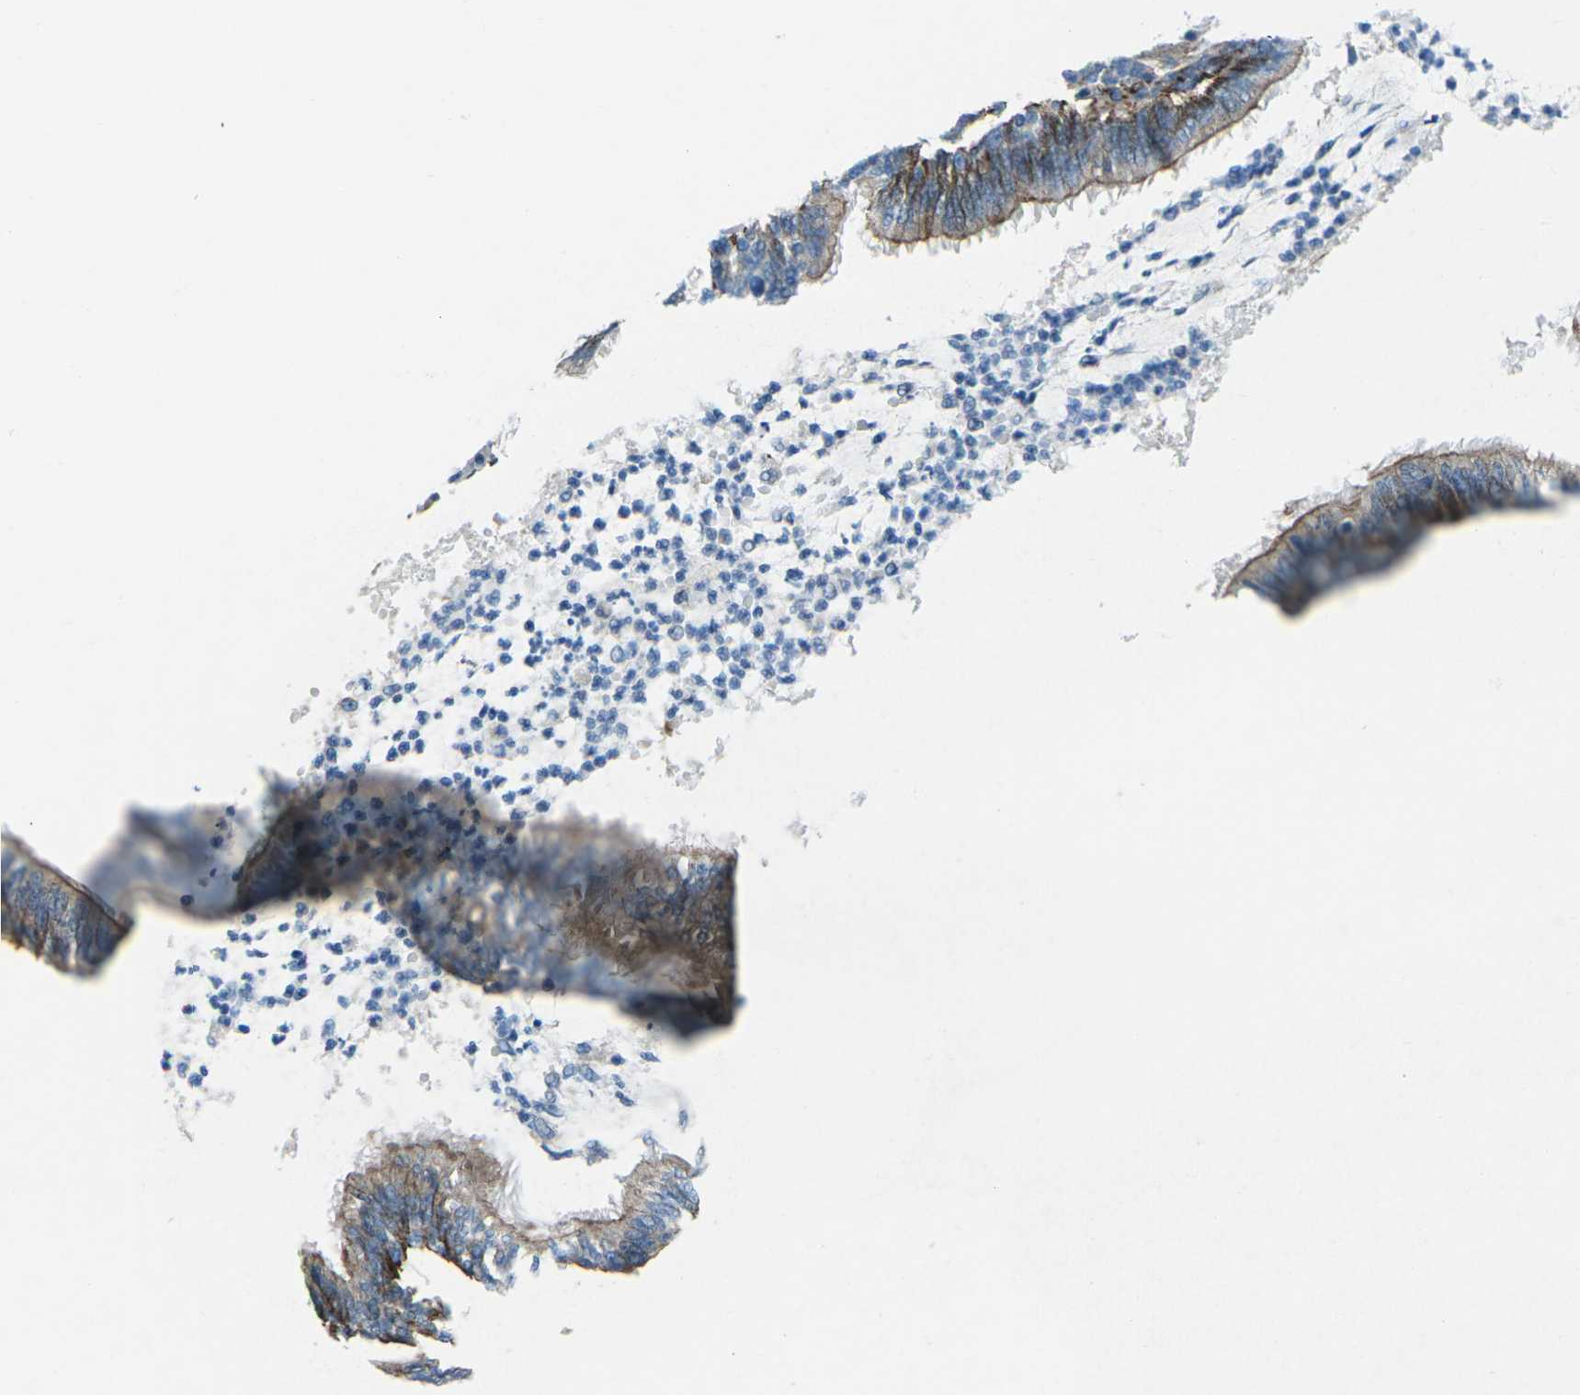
{"staining": {"intensity": "weak", "quantity": "<25%", "location": "cytoplasmic/membranous"}, "tissue": "lung cancer", "cell_type": "Tumor cells", "image_type": "cancer", "snomed": [{"axis": "morphology", "description": "Normal tissue, NOS"}, {"axis": "morphology", "description": "Adenocarcinoma, NOS"}, {"axis": "topography", "description": "Bronchus"}, {"axis": "topography", "description": "Lung"}], "caption": "This is an immunohistochemistry (IHC) photomicrograph of human lung cancer. There is no positivity in tumor cells.", "gene": "UTRN", "patient": {"sex": "female", "age": 70}}